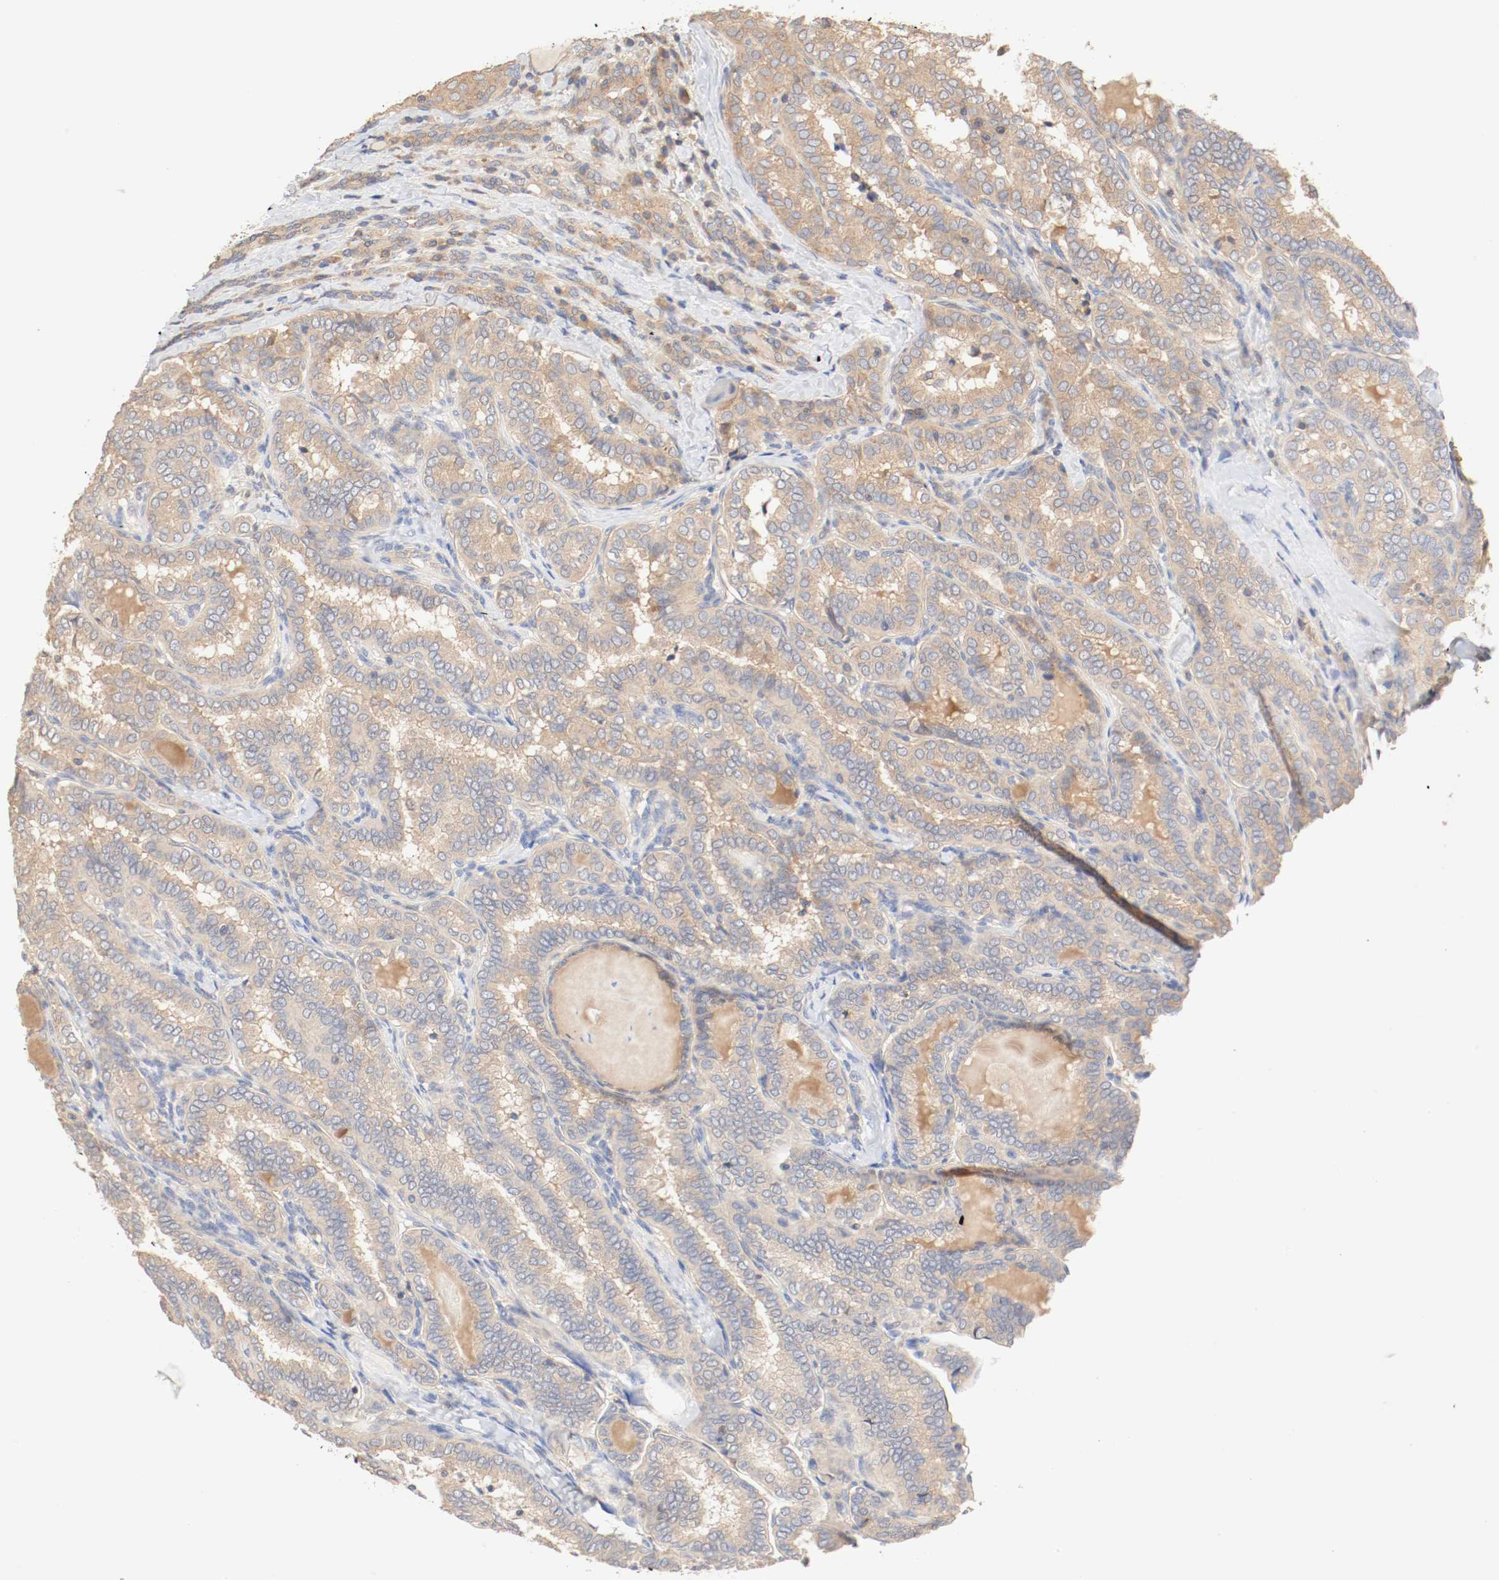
{"staining": {"intensity": "moderate", "quantity": ">75%", "location": "cytoplasmic/membranous"}, "tissue": "thyroid cancer", "cell_type": "Tumor cells", "image_type": "cancer", "snomed": [{"axis": "morphology", "description": "Papillary adenocarcinoma, NOS"}, {"axis": "topography", "description": "Thyroid gland"}], "caption": "The histopathology image demonstrates staining of thyroid cancer, revealing moderate cytoplasmic/membranous protein positivity (brown color) within tumor cells.", "gene": "GIT1", "patient": {"sex": "female", "age": 30}}